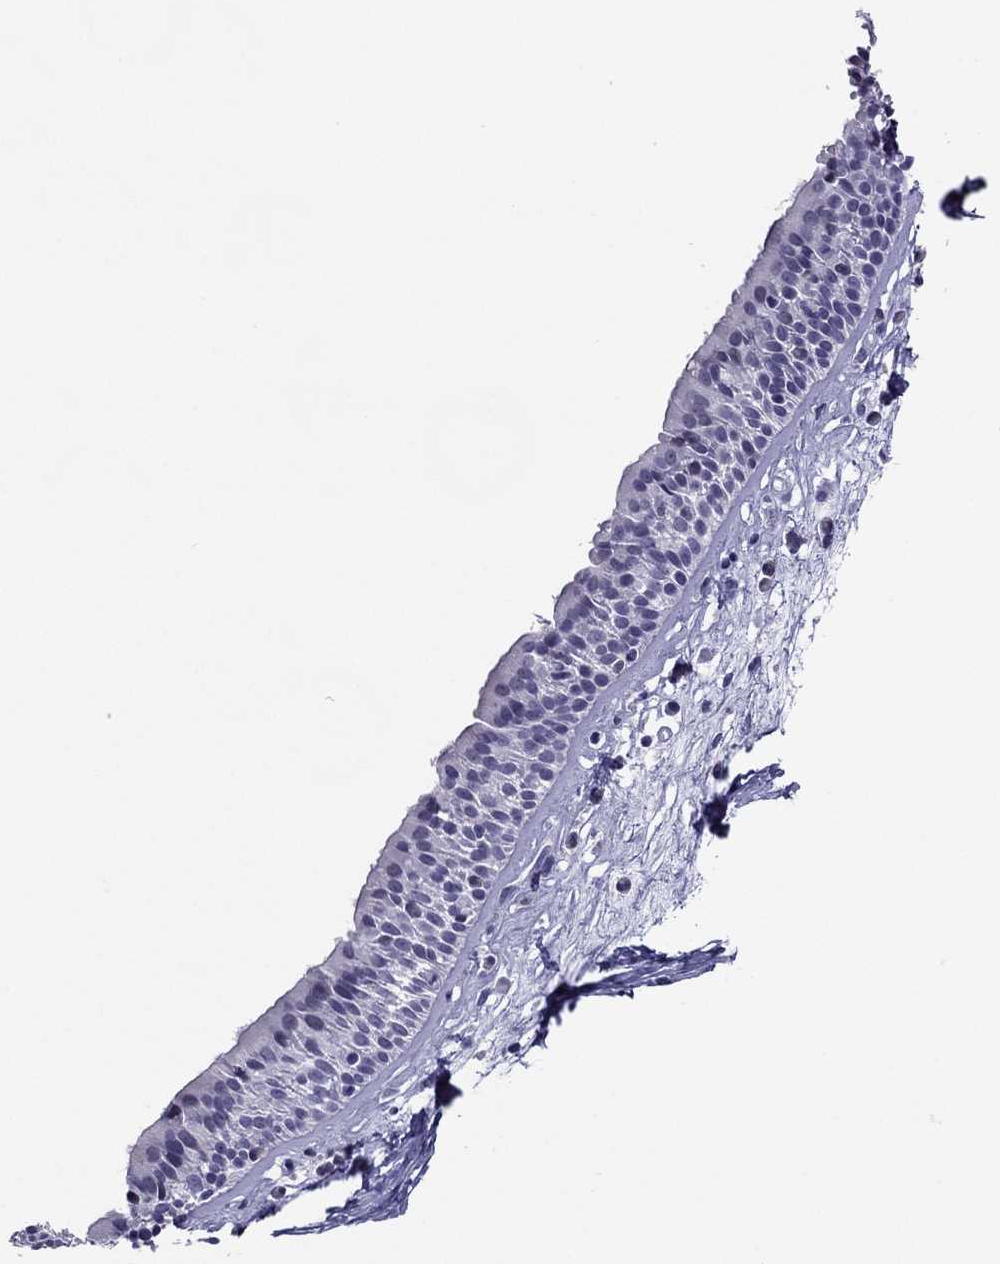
{"staining": {"intensity": "negative", "quantity": "none", "location": "none"}, "tissue": "nasopharynx", "cell_type": "Respiratory epithelial cells", "image_type": "normal", "snomed": [{"axis": "morphology", "description": "Normal tissue, NOS"}, {"axis": "topography", "description": "Nasopharynx"}], "caption": "Respiratory epithelial cells are negative for brown protein staining in unremarkable nasopharynx.", "gene": "MYLK3", "patient": {"sex": "male", "age": 77}}